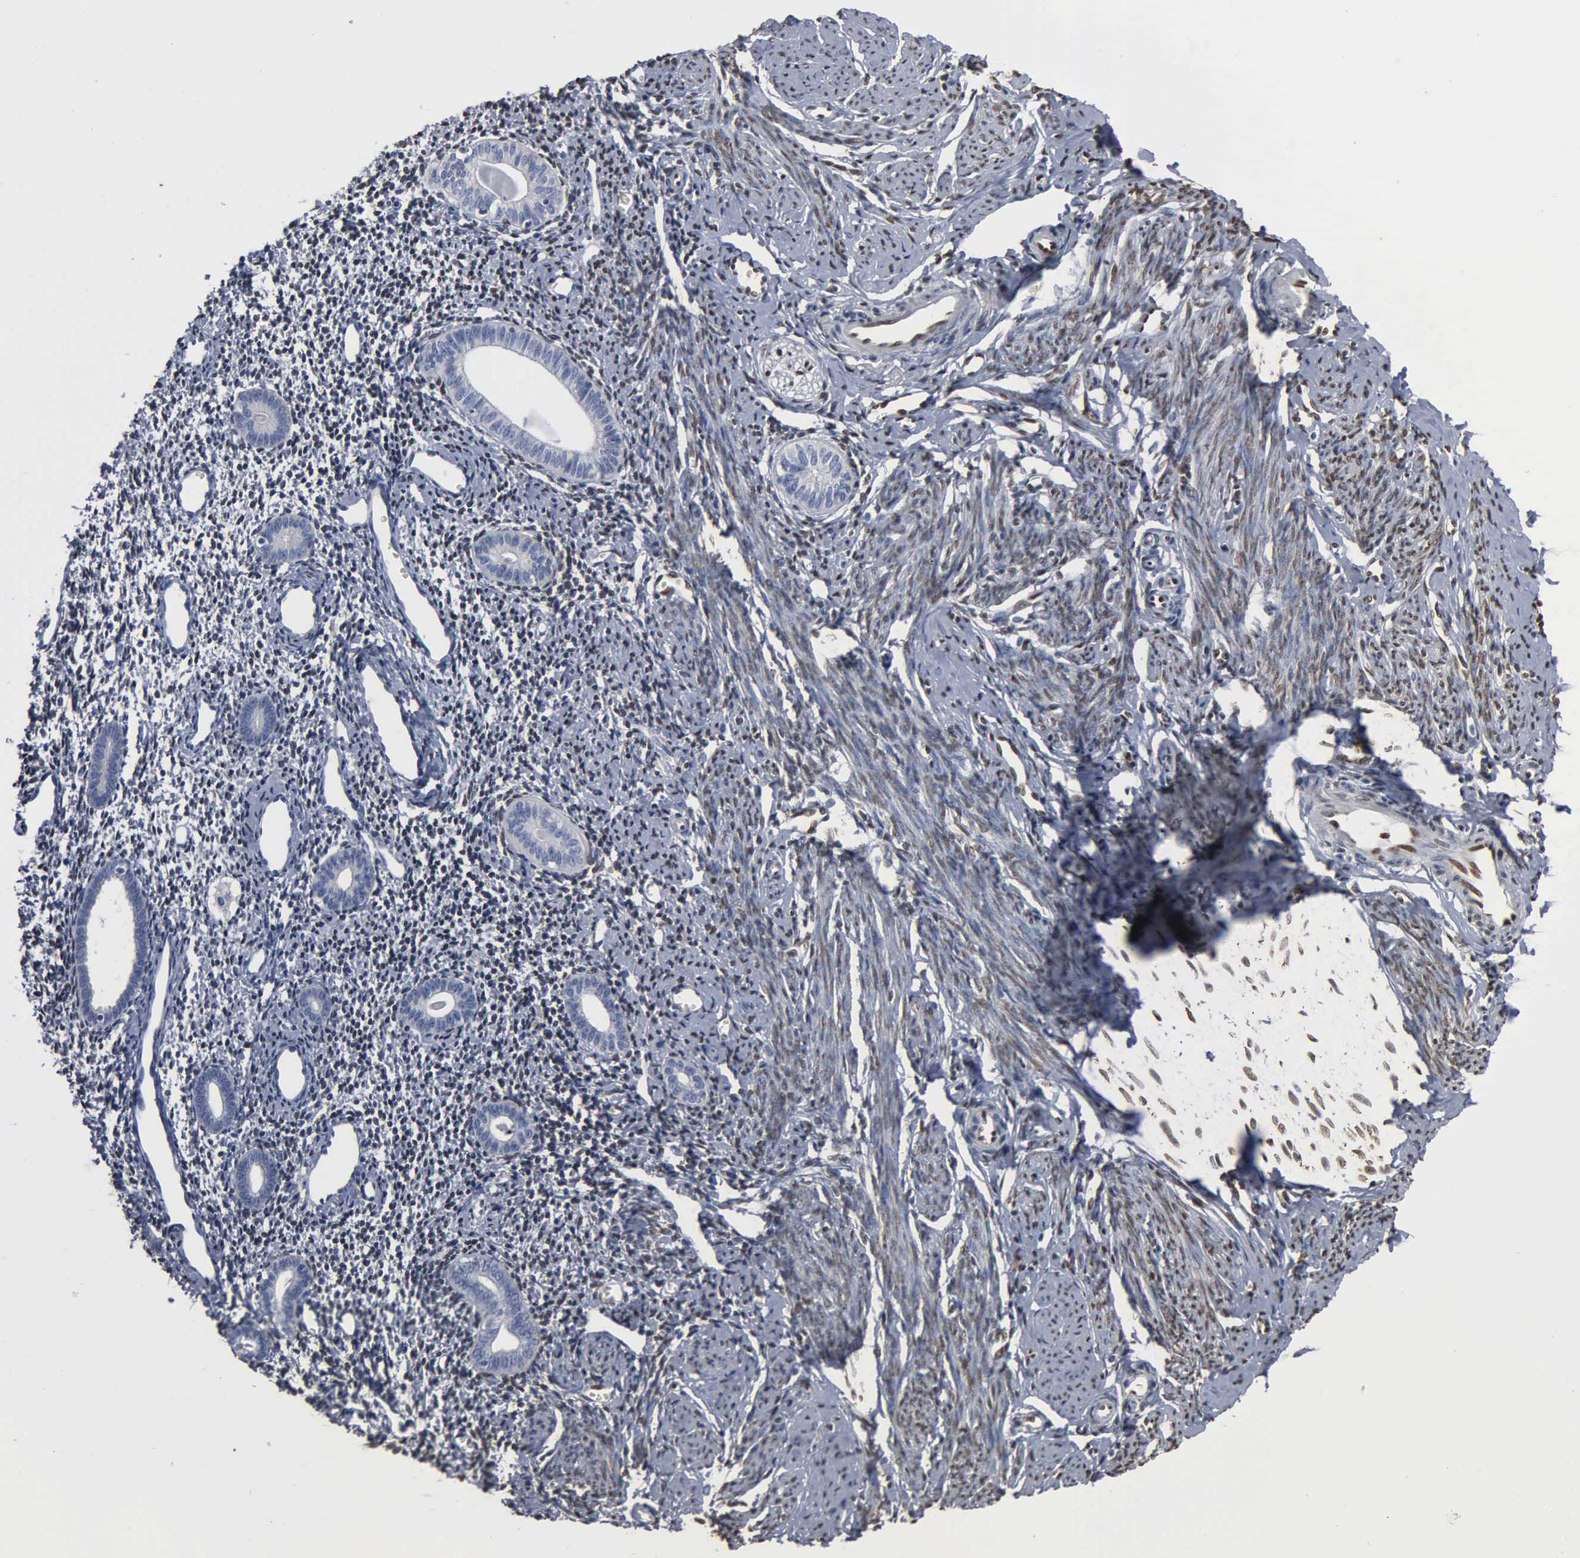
{"staining": {"intensity": "negative", "quantity": "none", "location": "none"}, "tissue": "endometrium", "cell_type": "Cells in endometrial stroma", "image_type": "normal", "snomed": [{"axis": "morphology", "description": "Normal tissue, NOS"}, {"axis": "morphology", "description": "Neoplasm, benign, NOS"}, {"axis": "topography", "description": "Uterus"}], "caption": "Endometrium stained for a protein using immunohistochemistry (IHC) exhibits no expression cells in endometrial stroma.", "gene": "FGF2", "patient": {"sex": "female", "age": 55}}